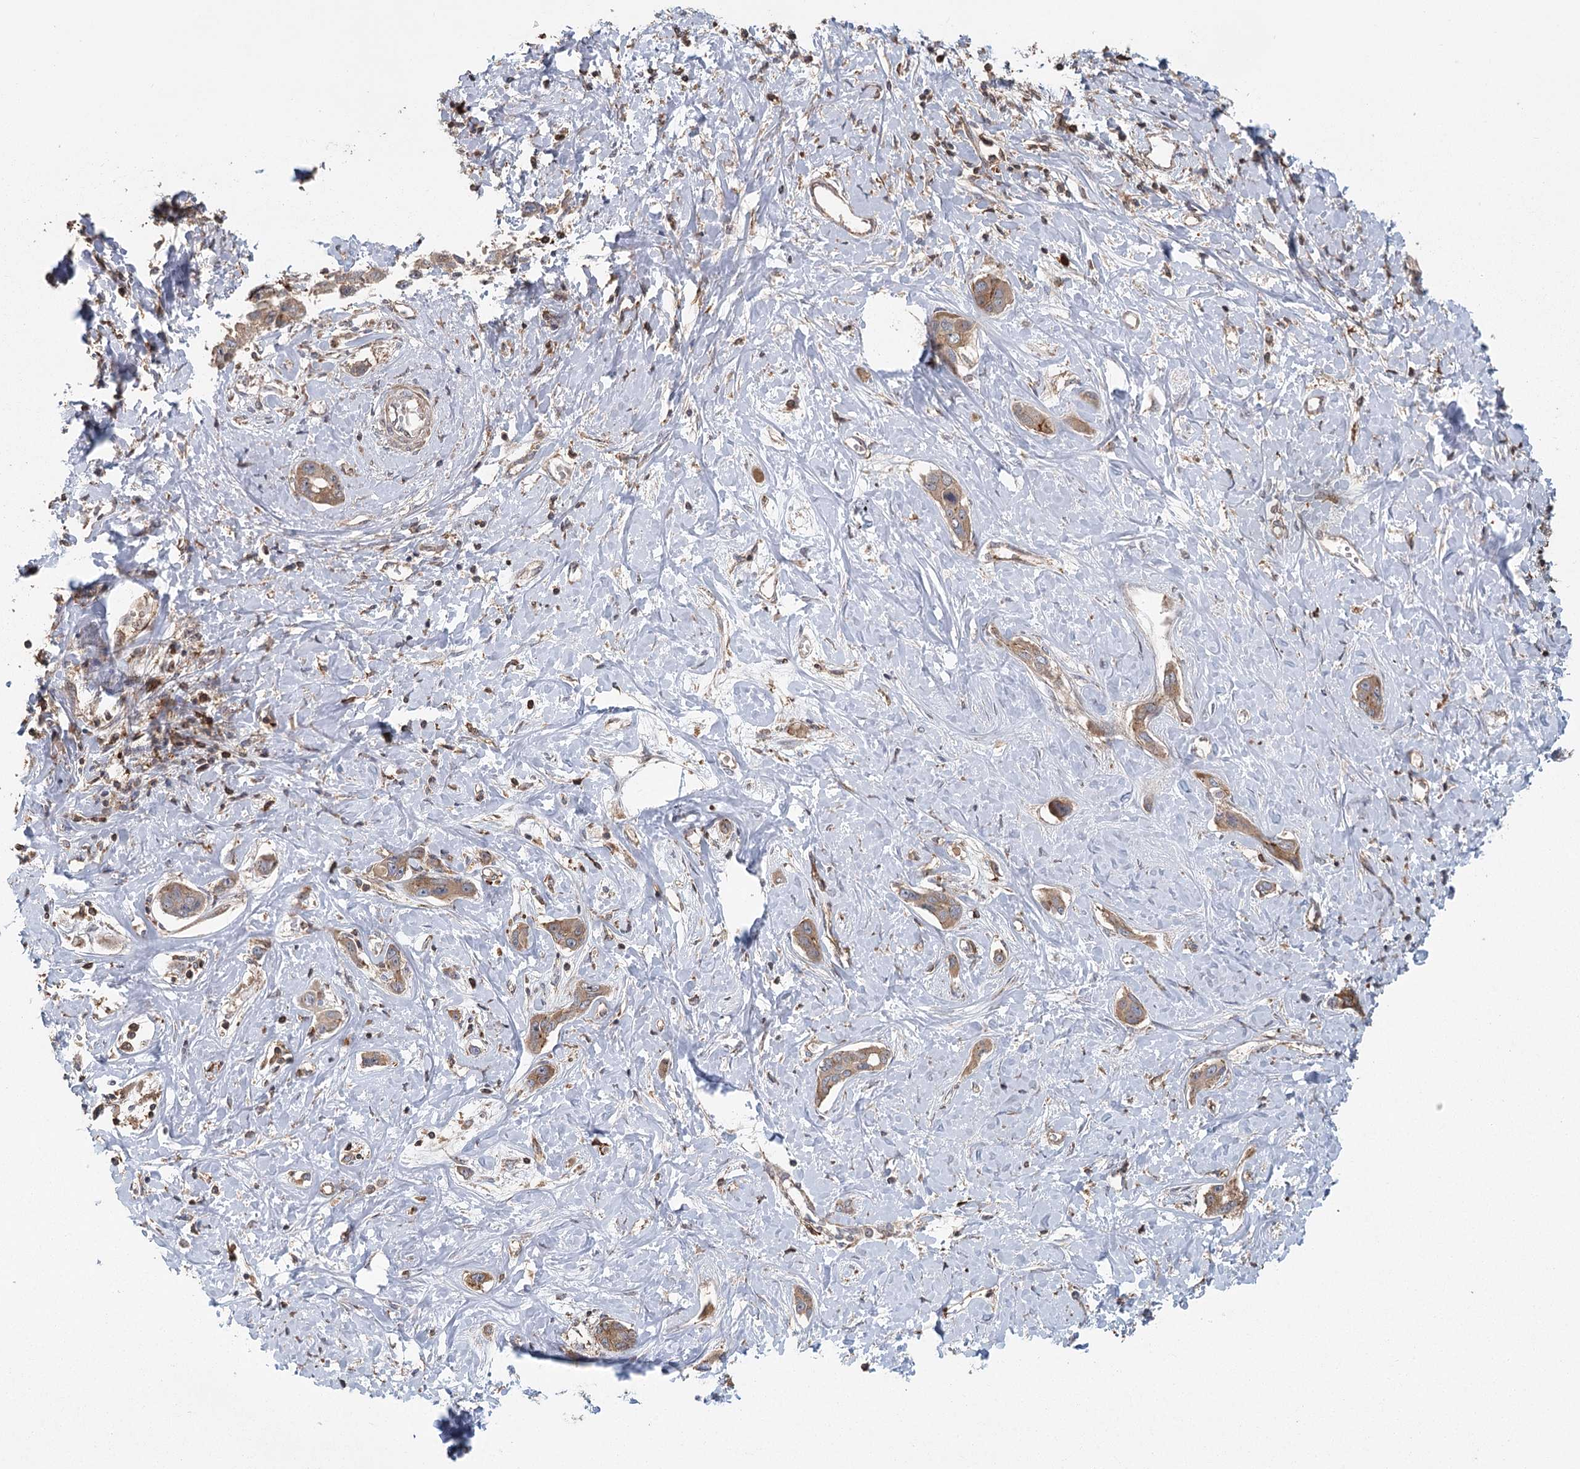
{"staining": {"intensity": "moderate", "quantity": ">75%", "location": "cytoplasmic/membranous"}, "tissue": "liver cancer", "cell_type": "Tumor cells", "image_type": "cancer", "snomed": [{"axis": "morphology", "description": "Cholangiocarcinoma"}, {"axis": "topography", "description": "Liver"}], "caption": "Liver cancer (cholangiocarcinoma) stained with a protein marker demonstrates moderate staining in tumor cells.", "gene": "PLEKHA7", "patient": {"sex": "male", "age": 59}}